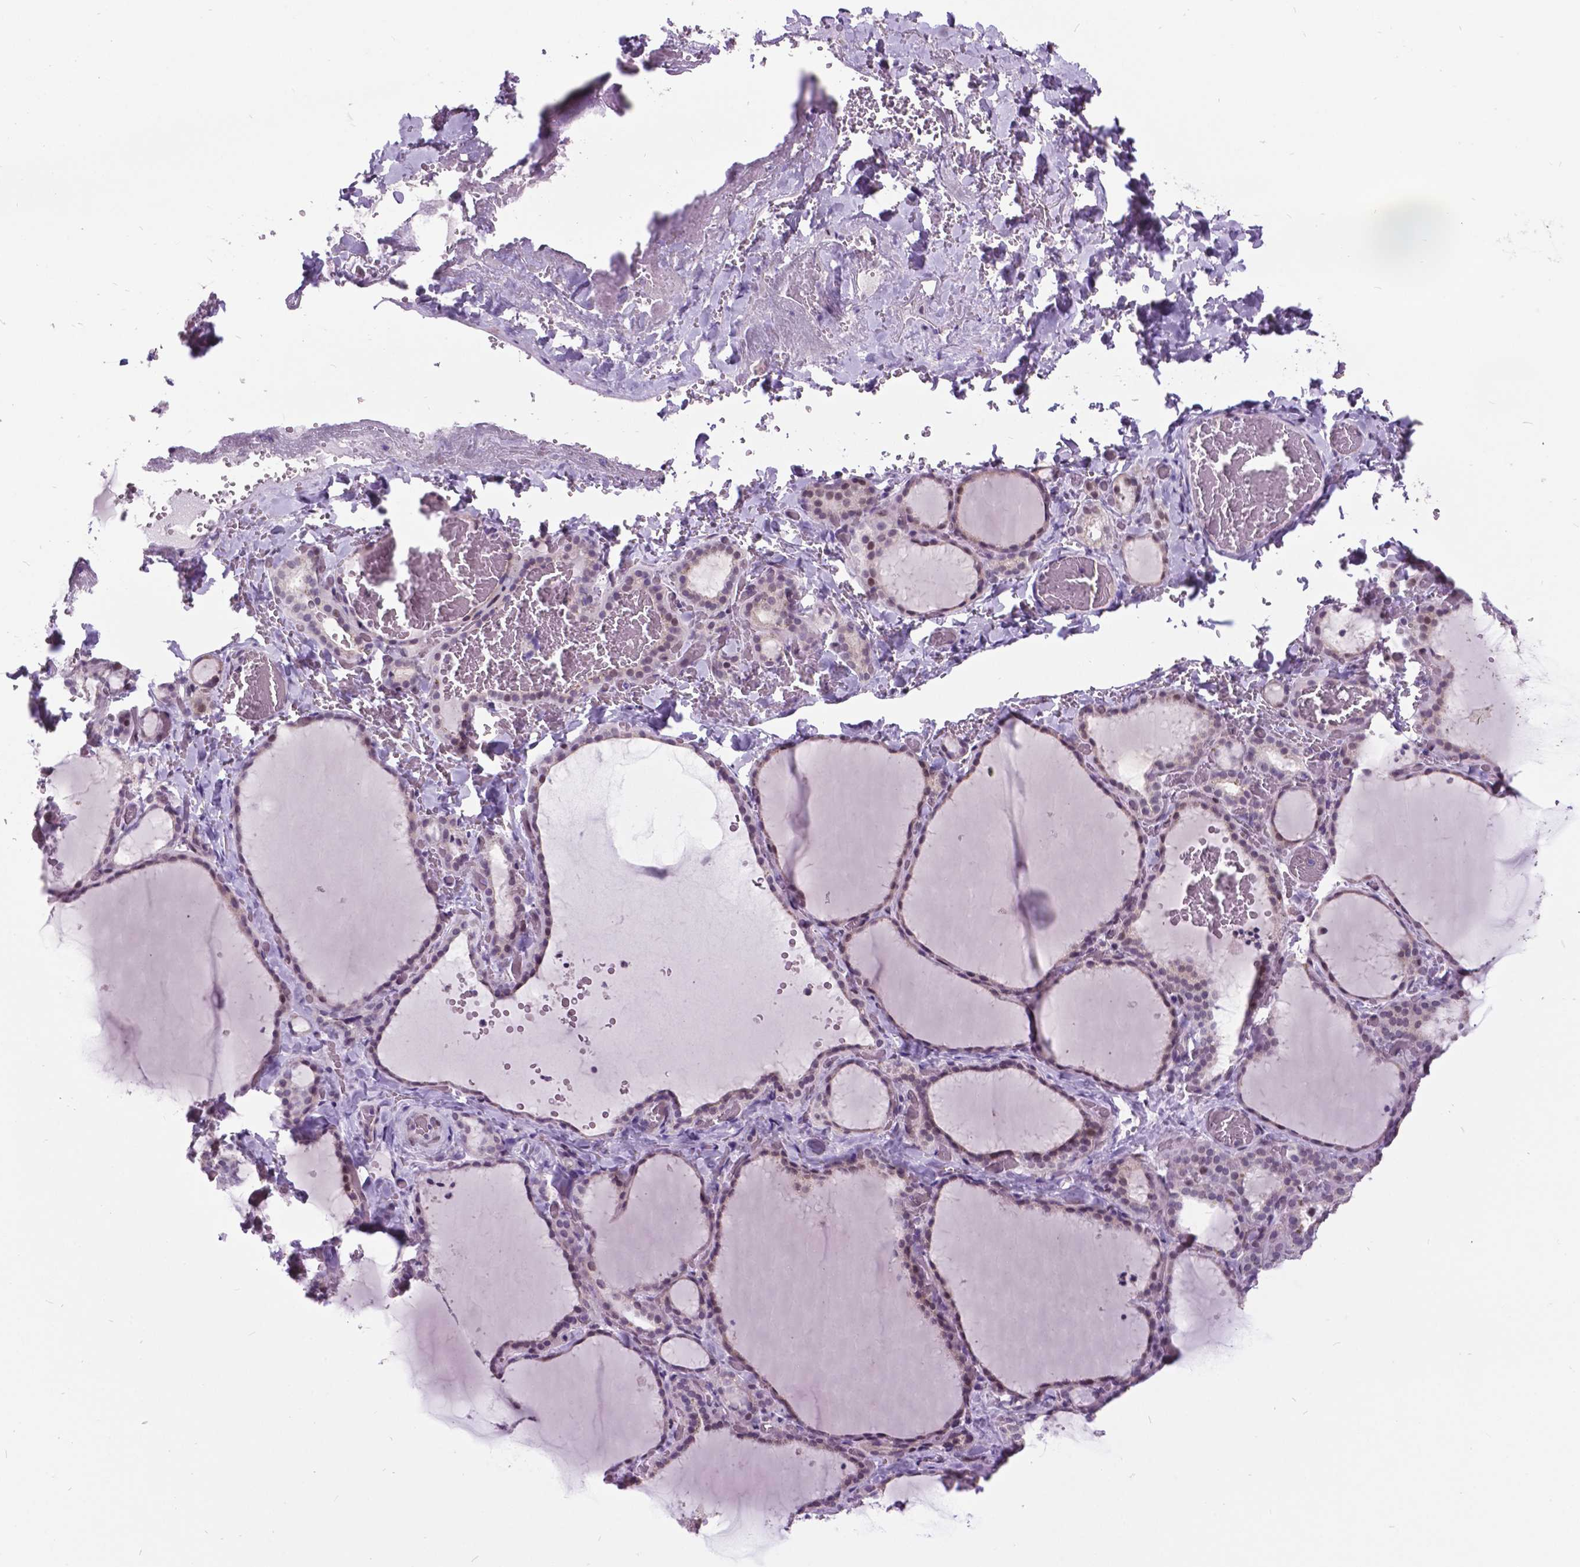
{"staining": {"intensity": "weak", "quantity": "<25%", "location": "nuclear"}, "tissue": "thyroid gland", "cell_type": "Glandular cells", "image_type": "normal", "snomed": [{"axis": "morphology", "description": "Normal tissue, NOS"}, {"axis": "topography", "description": "Thyroid gland"}], "caption": "This photomicrograph is of normal thyroid gland stained with IHC to label a protein in brown with the nuclei are counter-stained blue. There is no expression in glandular cells.", "gene": "DPF3", "patient": {"sex": "female", "age": 22}}